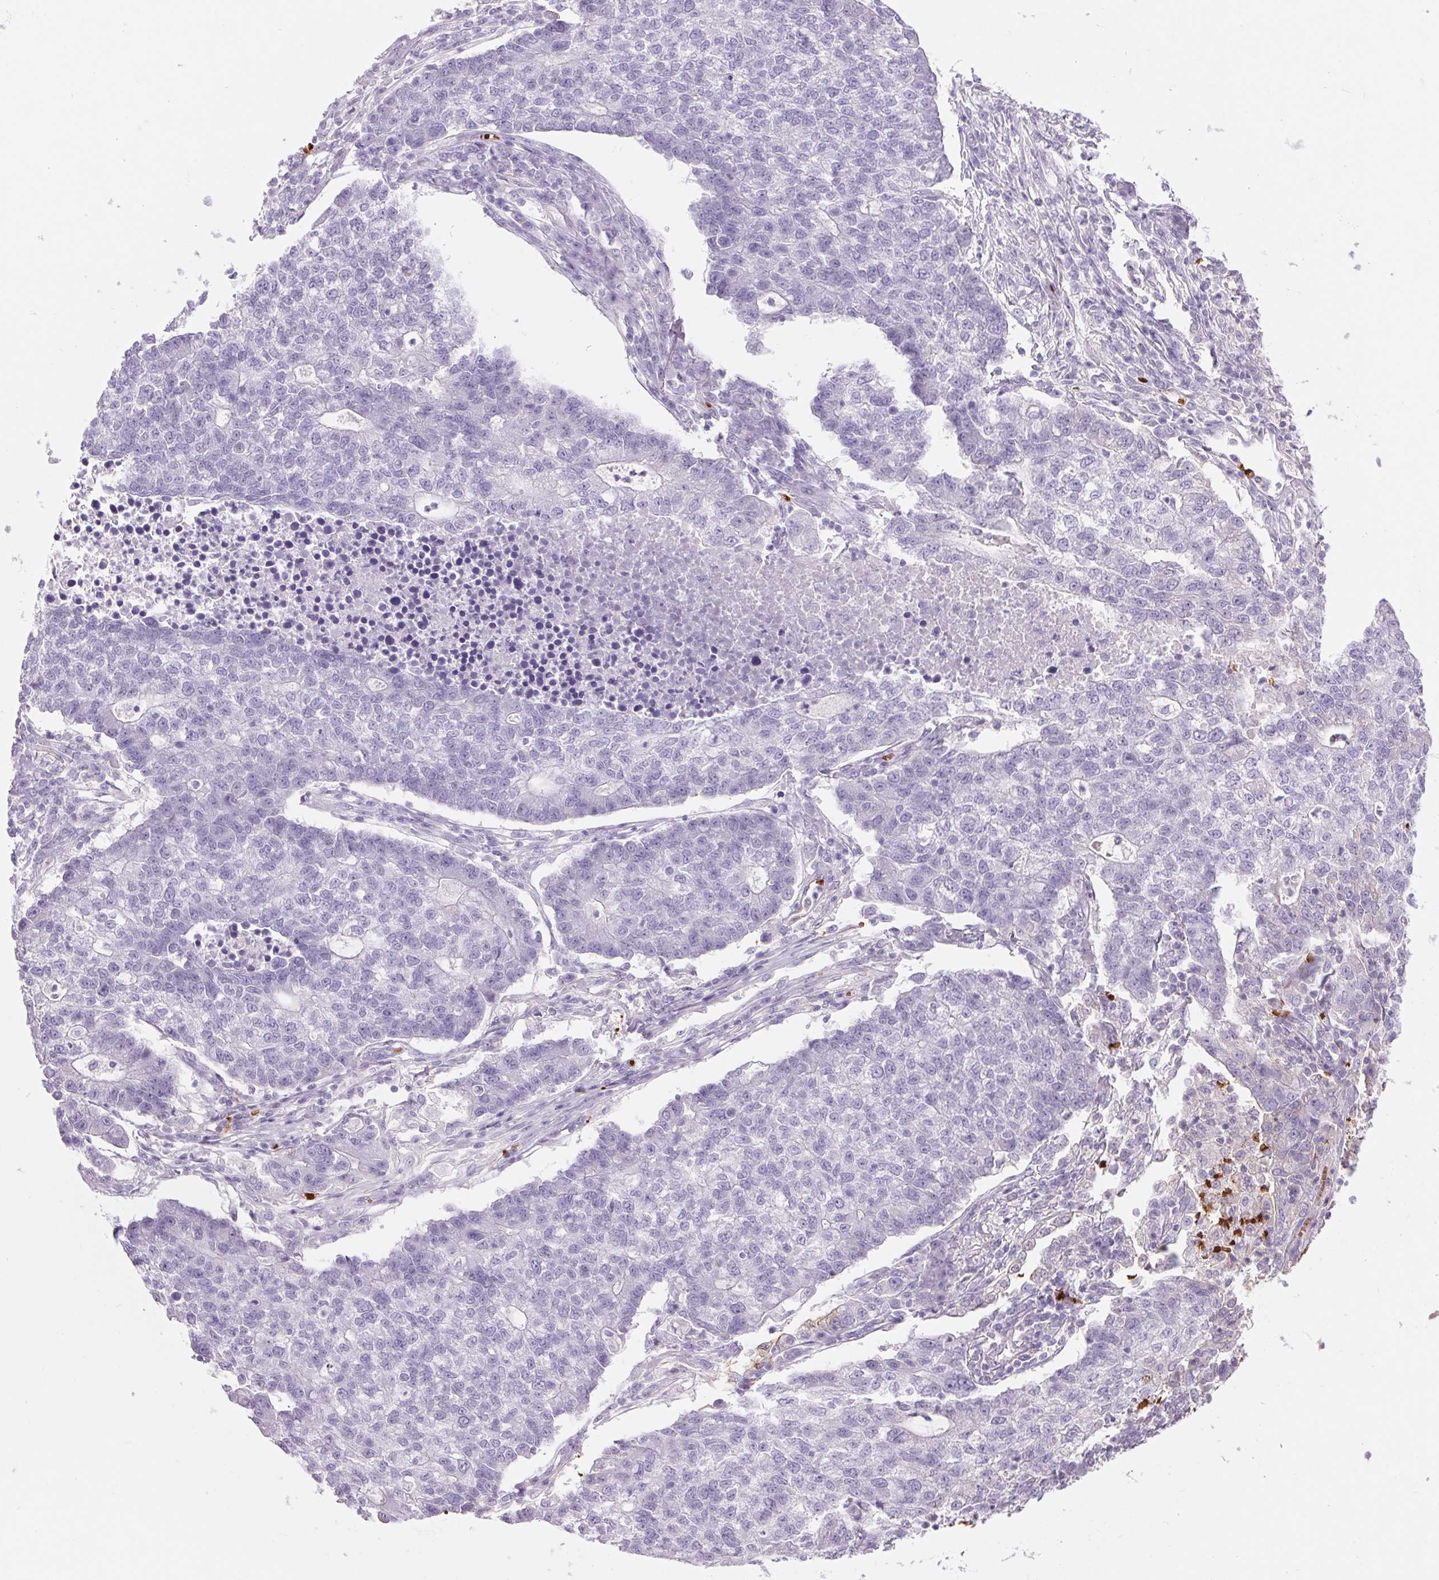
{"staining": {"intensity": "negative", "quantity": "none", "location": "none"}, "tissue": "lung cancer", "cell_type": "Tumor cells", "image_type": "cancer", "snomed": [{"axis": "morphology", "description": "Adenocarcinoma, NOS"}, {"axis": "topography", "description": "Lung"}], "caption": "DAB (3,3'-diaminobenzidine) immunohistochemical staining of lung adenocarcinoma exhibits no significant expression in tumor cells. Nuclei are stained in blue.", "gene": "HBQ1", "patient": {"sex": "male", "age": 57}}